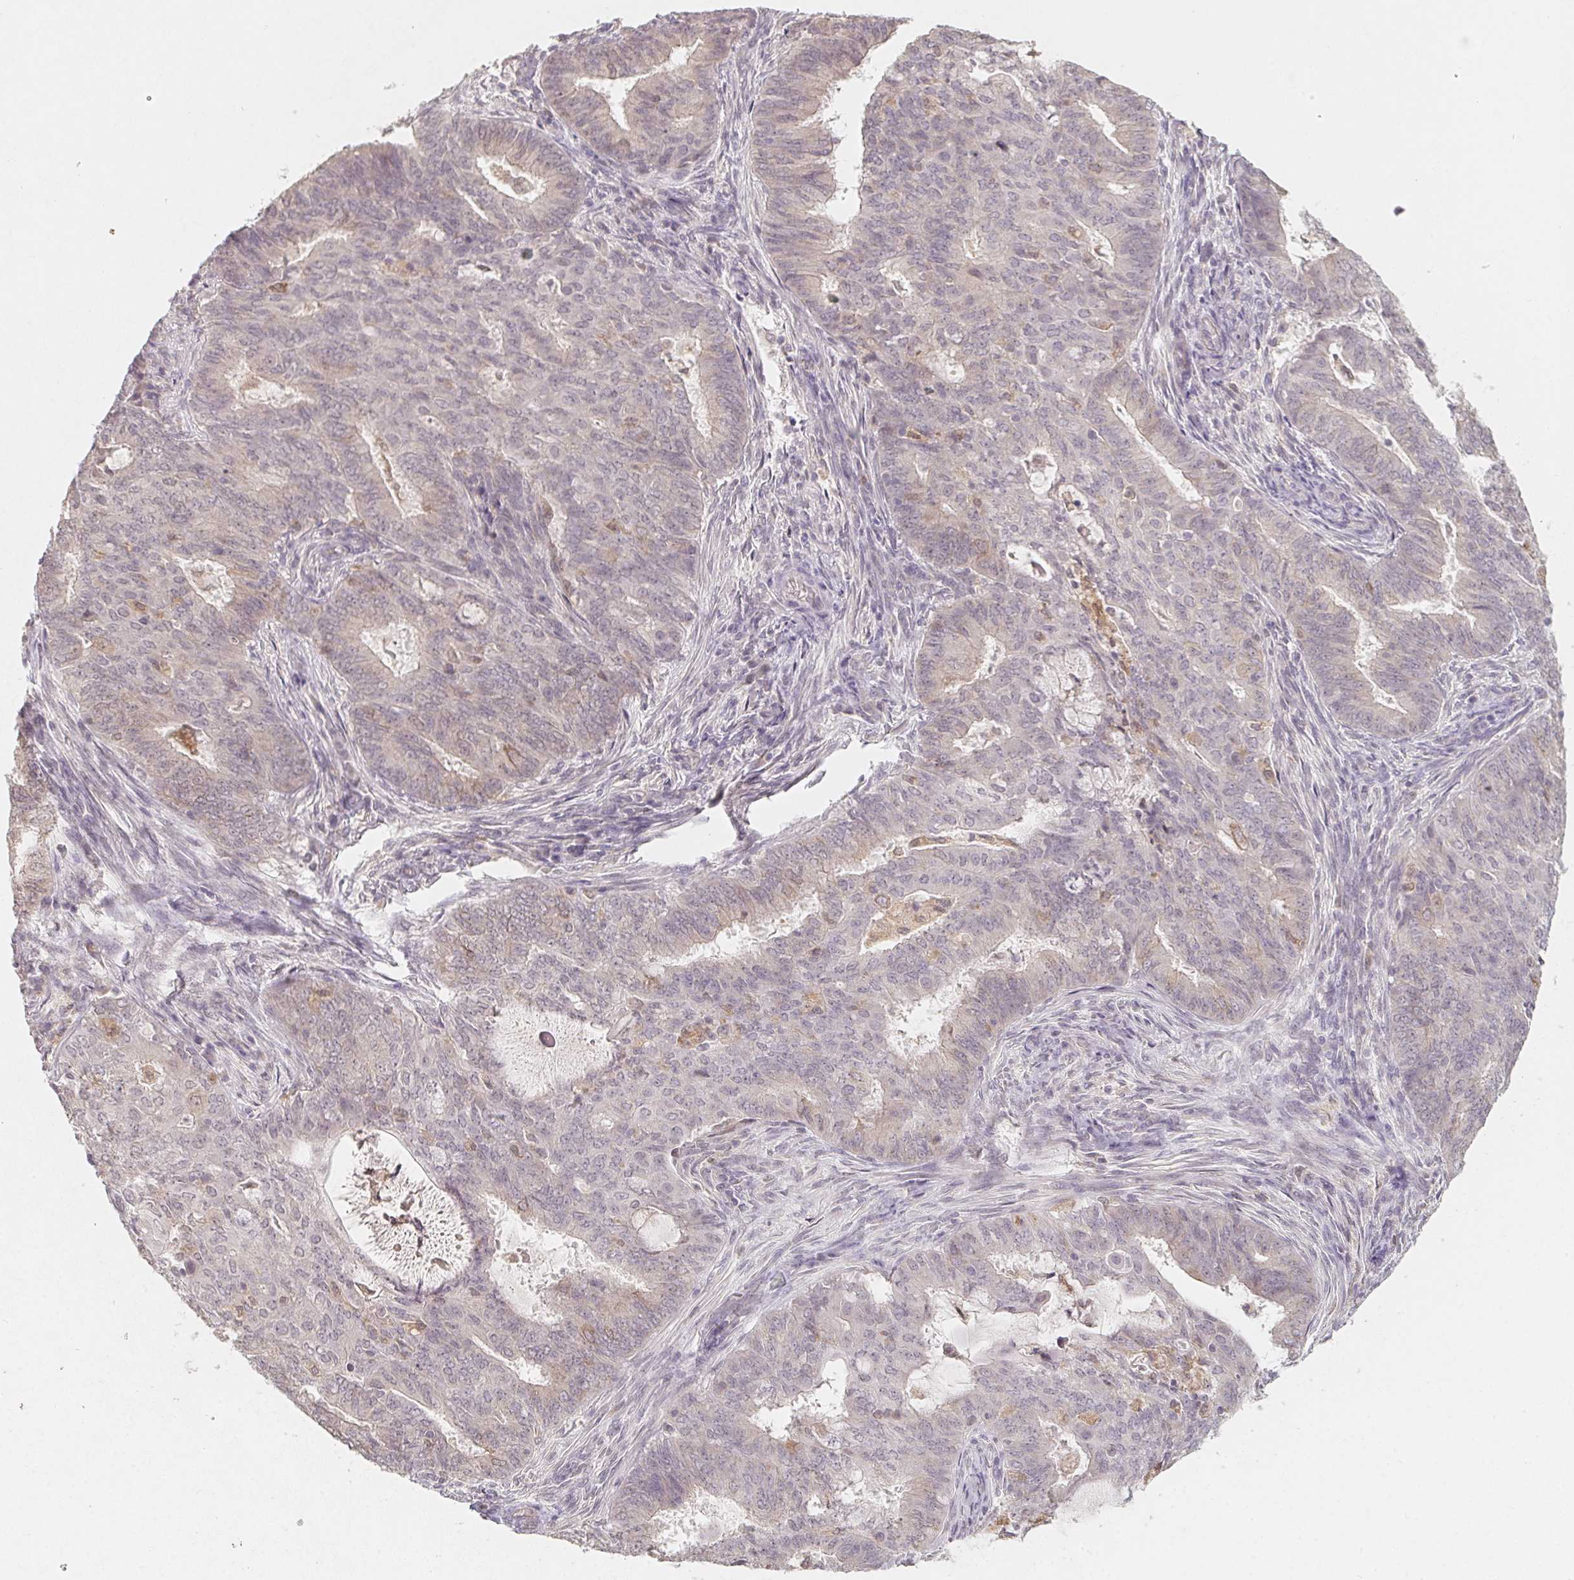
{"staining": {"intensity": "negative", "quantity": "none", "location": "none"}, "tissue": "endometrial cancer", "cell_type": "Tumor cells", "image_type": "cancer", "snomed": [{"axis": "morphology", "description": "Adenocarcinoma, NOS"}, {"axis": "topography", "description": "Endometrium"}], "caption": "Image shows no protein positivity in tumor cells of endometrial cancer tissue. Nuclei are stained in blue.", "gene": "SOAT1", "patient": {"sex": "female", "age": 62}}